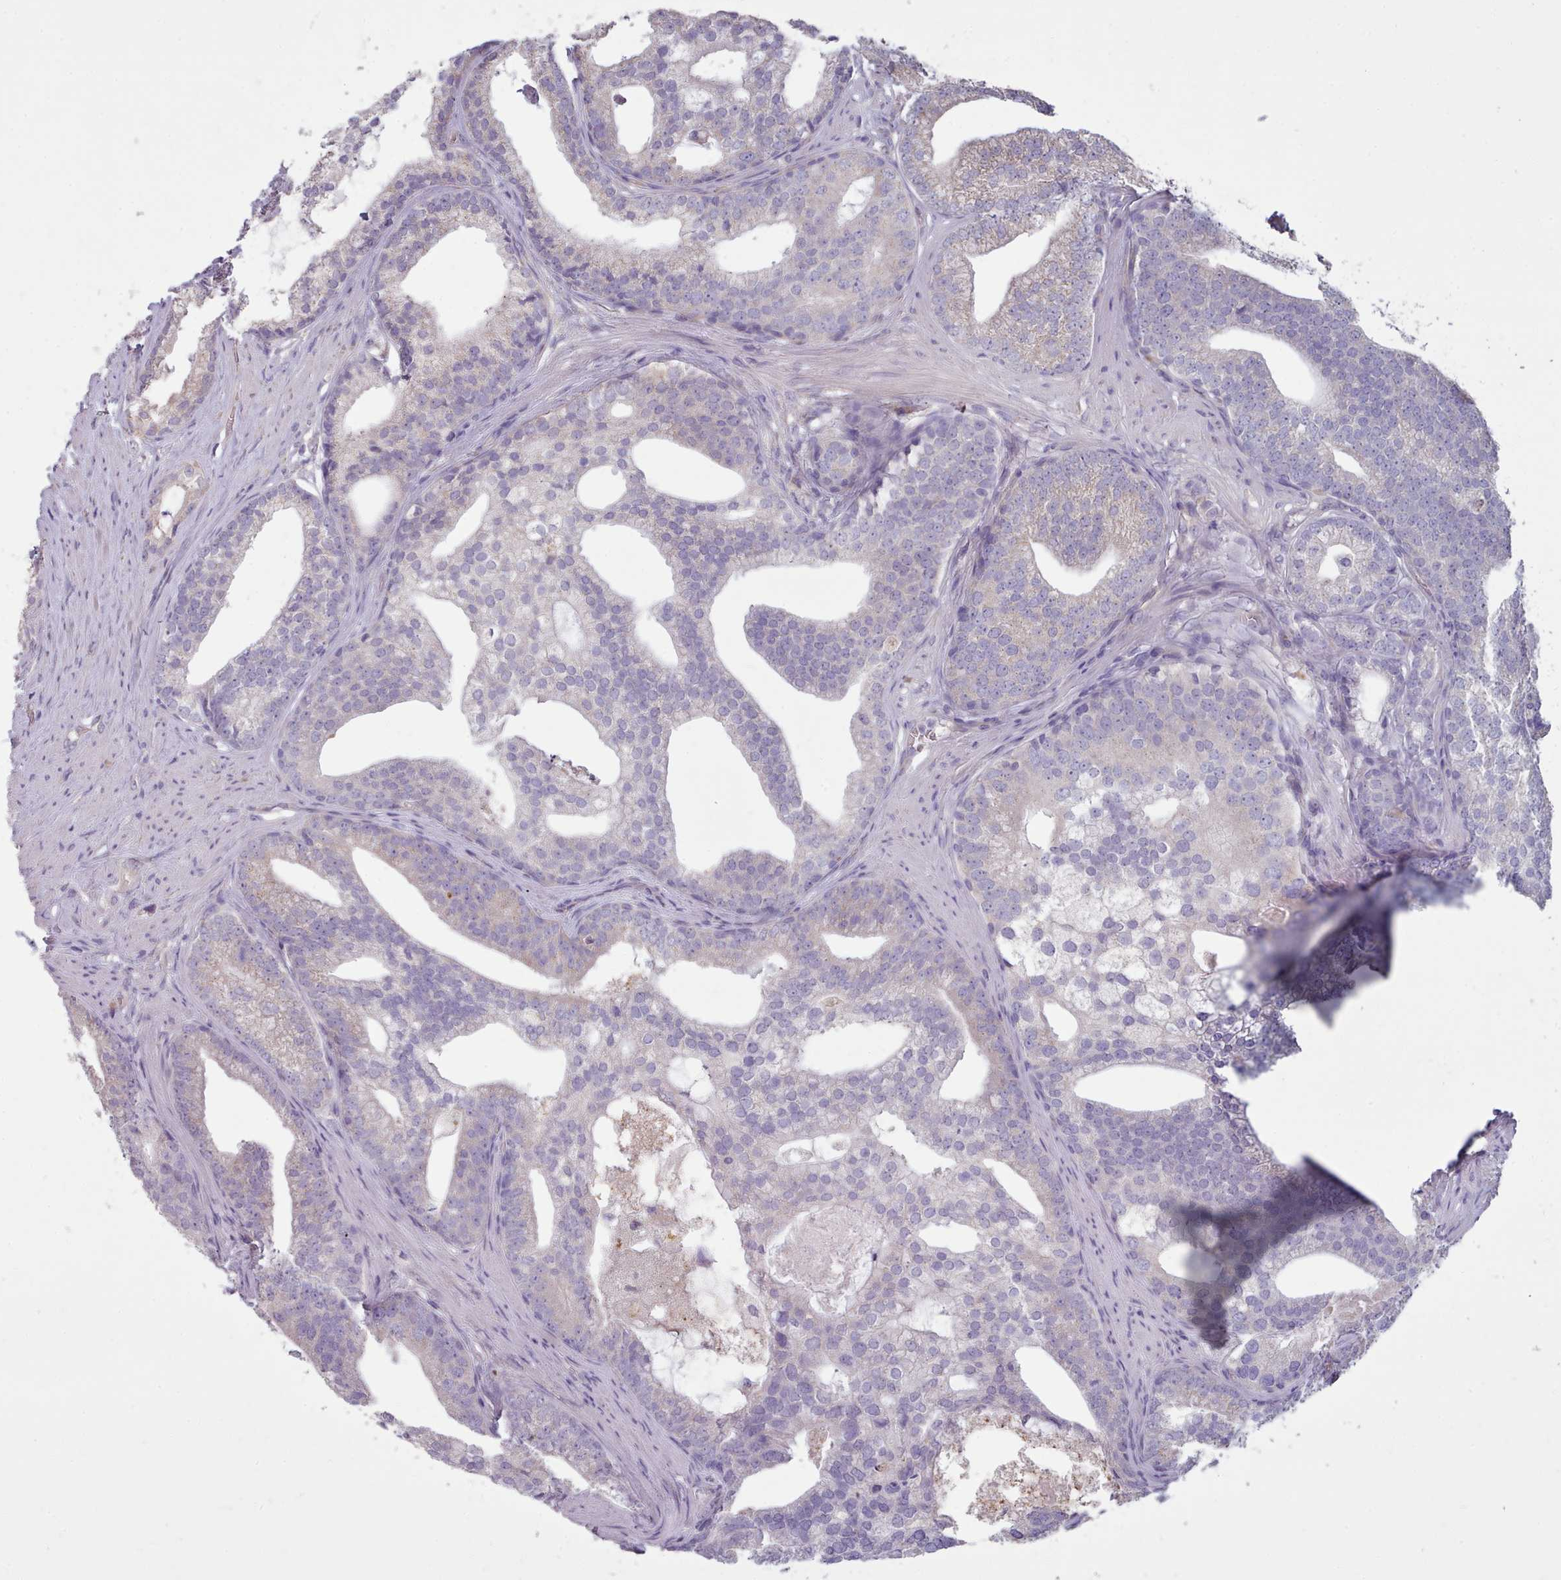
{"staining": {"intensity": "weak", "quantity": "<25%", "location": "cytoplasmic/membranous"}, "tissue": "prostate cancer", "cell_type": "Tumor cells", "image_type": "cancer", "snomed": [{"axis": "morphology", "description": "Adenocarcinoma, Low grade"}, {"axis": "topography", "description": "Prostate"}], "caption": "An immunohistochemistry (IHC) histopathology image of prostate adenocarcinoma (low-grade) is shown. There is no staining in tumor cells of prostate adenocarcinoma (low-grade). The staining is performed using DAB brown chromogen with nuclei counter-stained in using hematoxylin.", "gene": "DPF1", "patient": {"sex": "male", "age": 71}}